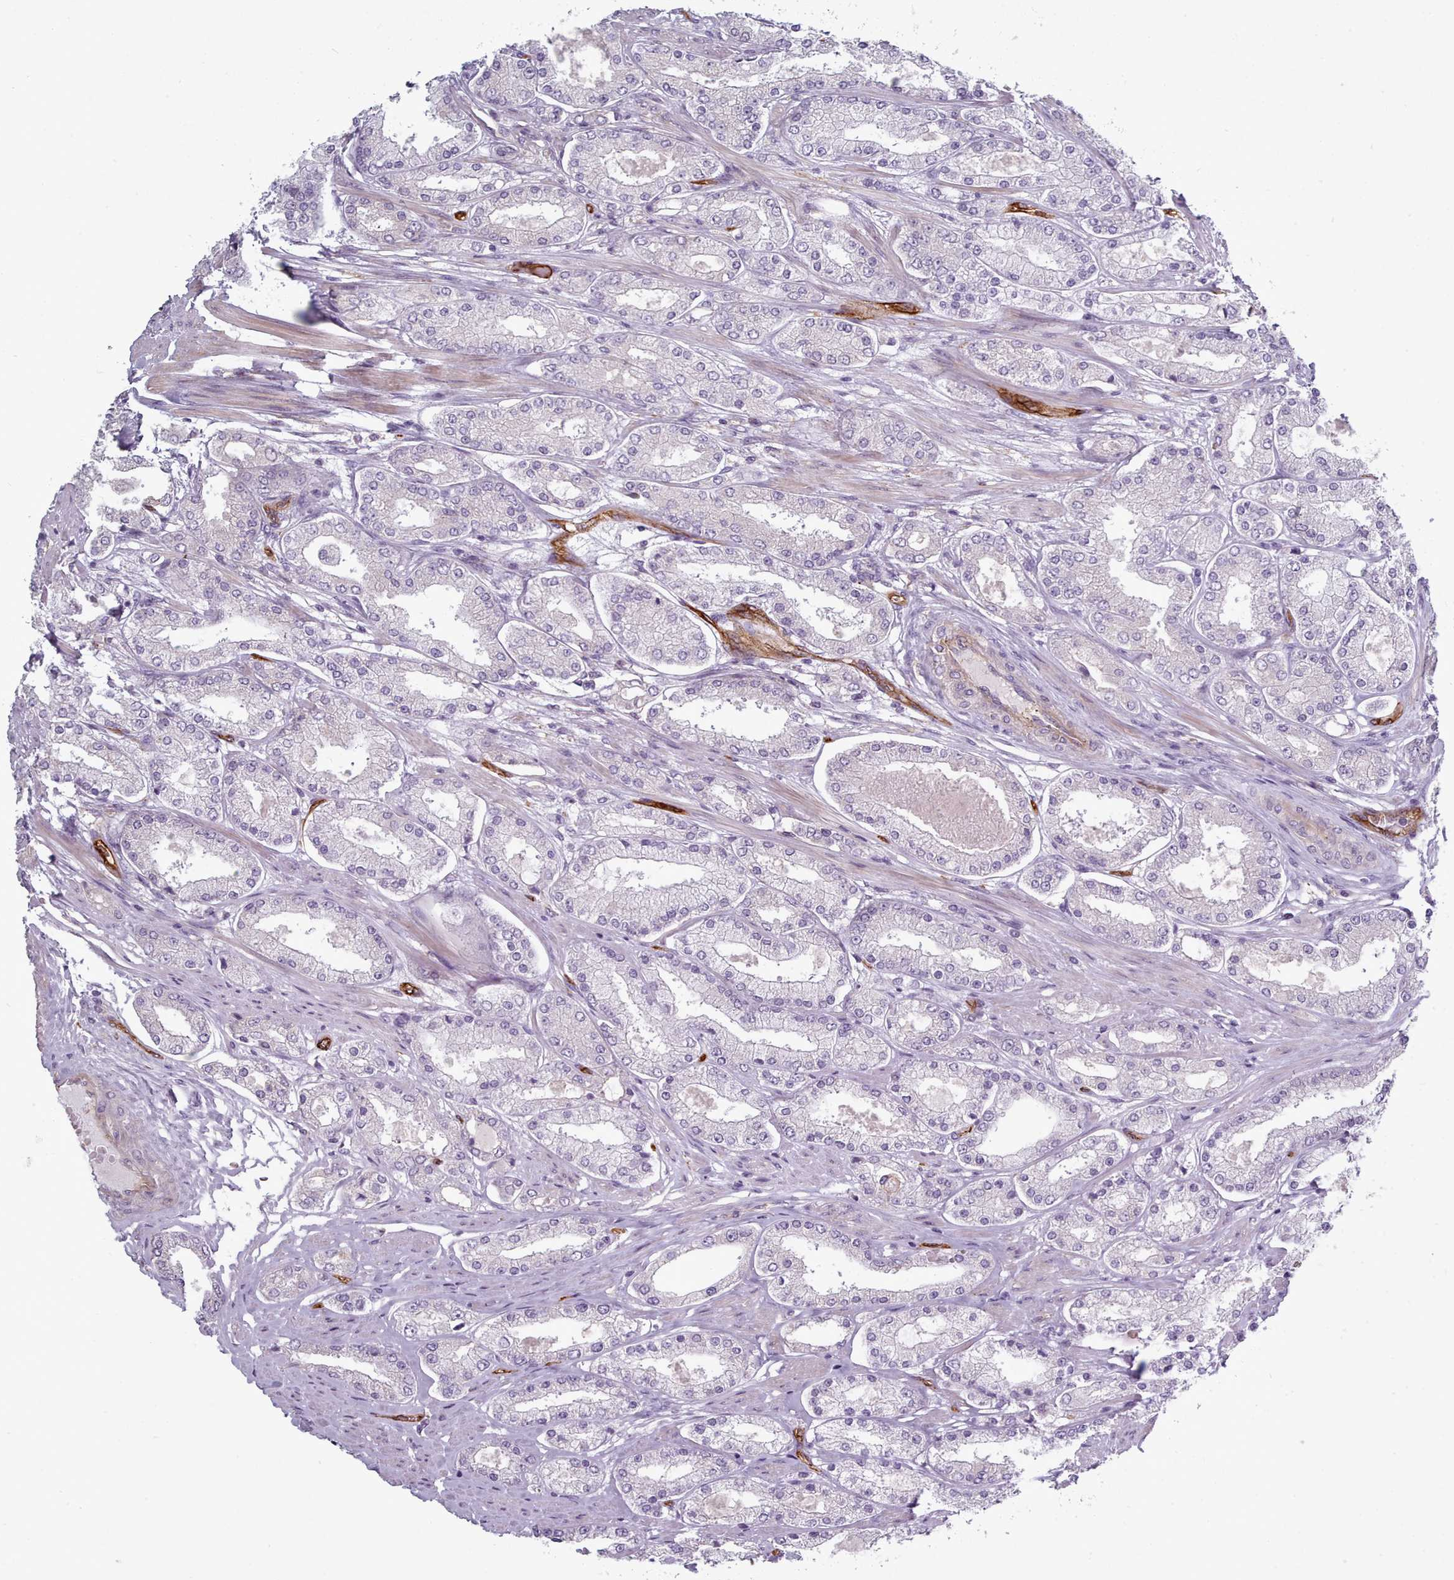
{"staining": {"intensity": "negative", "quantity": "none", "location": "none"}, "tissue": "prostate cancer", "cell_type": "Tumor cells", "image_type": "cancer", "snomed": [{"axis": "morphology", "description": "Adenocarcinoma, High grade"}, {"axis": "topography", "description": "Prostate"}], "caption": "The photomicrograph reveals no significant staining in tumor cells of prostate cancer. The staining is performed using DAB (3,3'-diaminobenzidine) brown chromogen with nuclei counter-stained in using hematoxylin.", "gene": "CD300LF", "patient": {"sex": "male", "age": 69}}